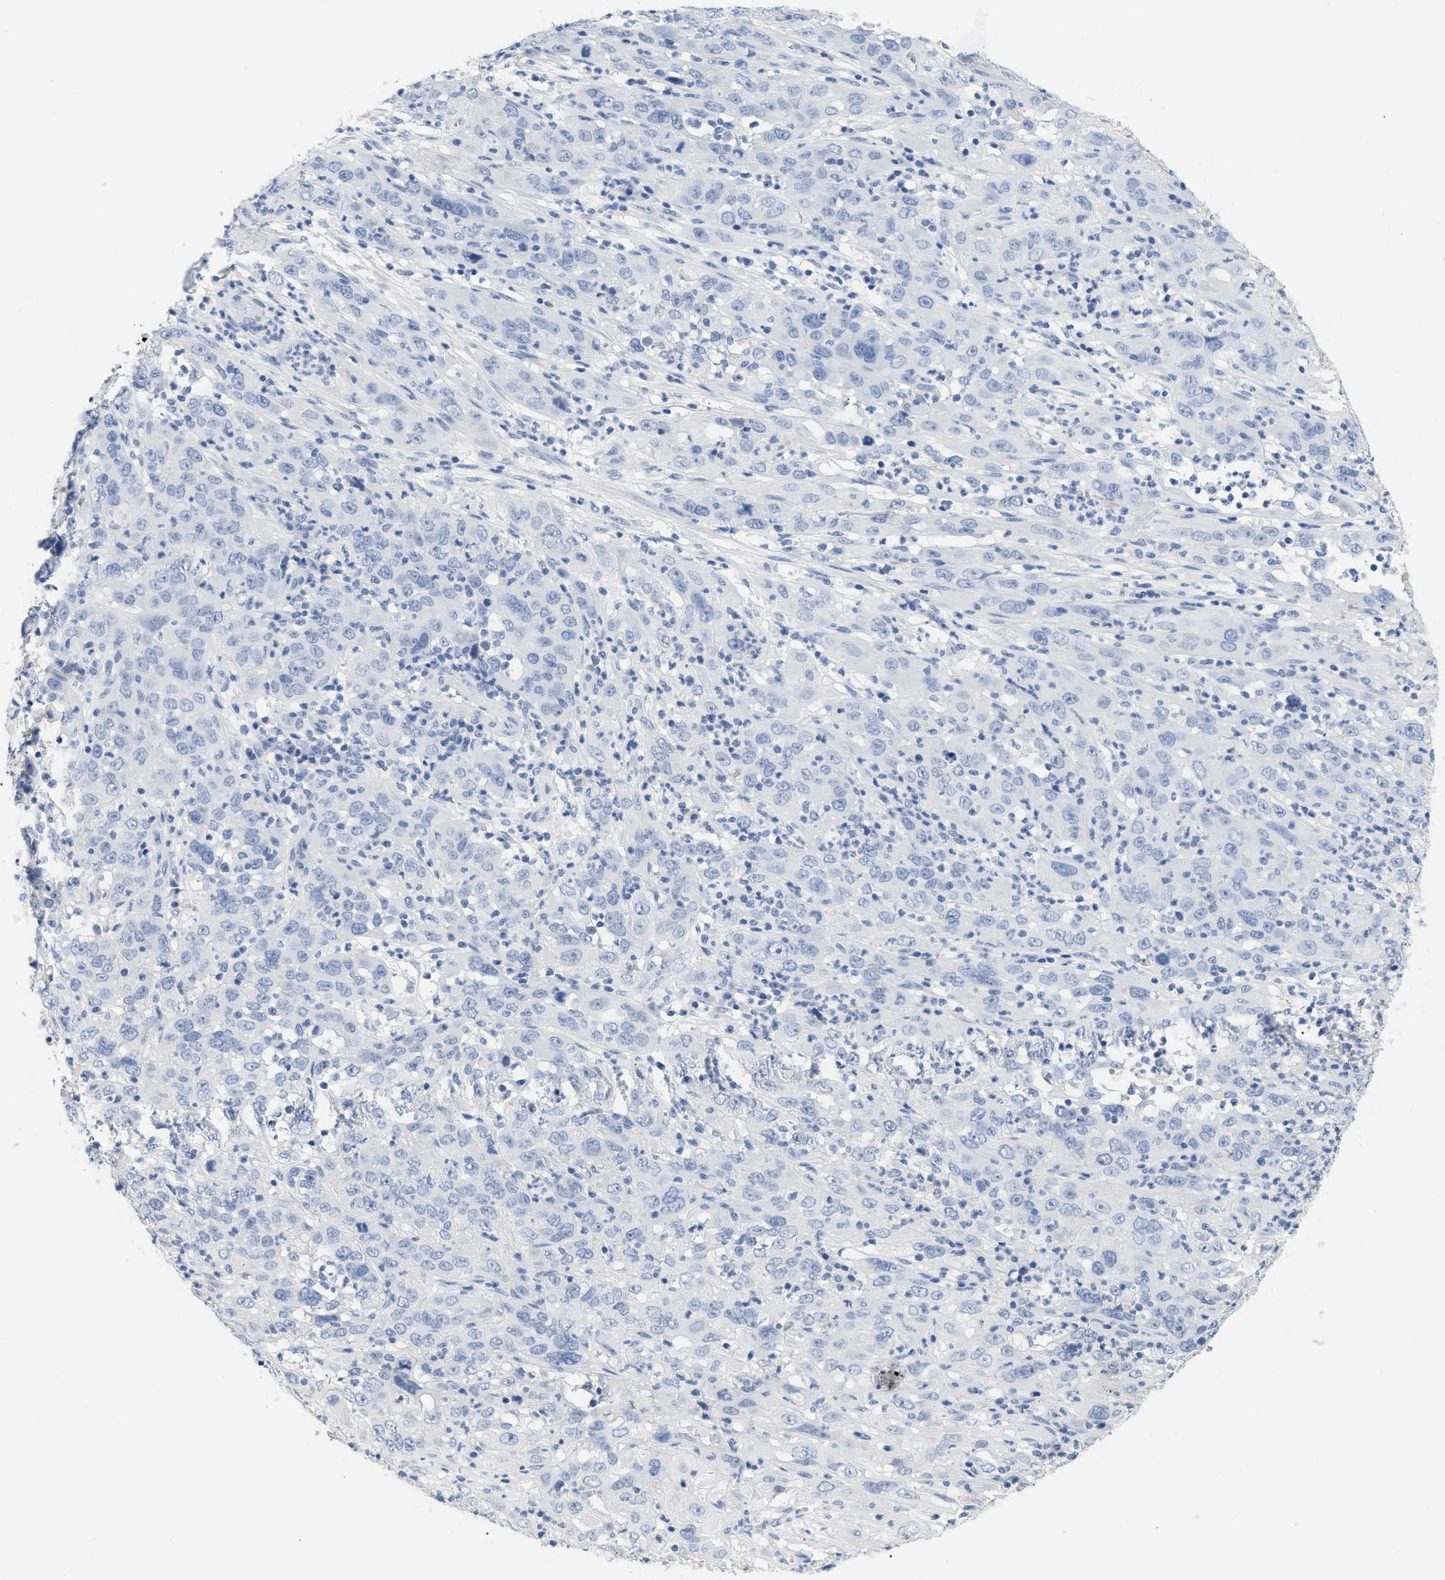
{"staining": {"intensity": "negative", "quantity": "none", "location": "none"}, "tissue": "cervical cancer", "cell_type": "Tumor cells", "image_type": "cancer", "snomed": [{"axis": "morphology", "description": "Squamous cell carcinoma, NOS"}, {"axis": "topography", "description": "Cervix"}], "caption": "Protein analysis of cervical cancer (squamous cell carcinoma) reveals no significant positivity in tumor cells.", "gene": "CFH", "patient": {"sex": "female", "age": 32}}